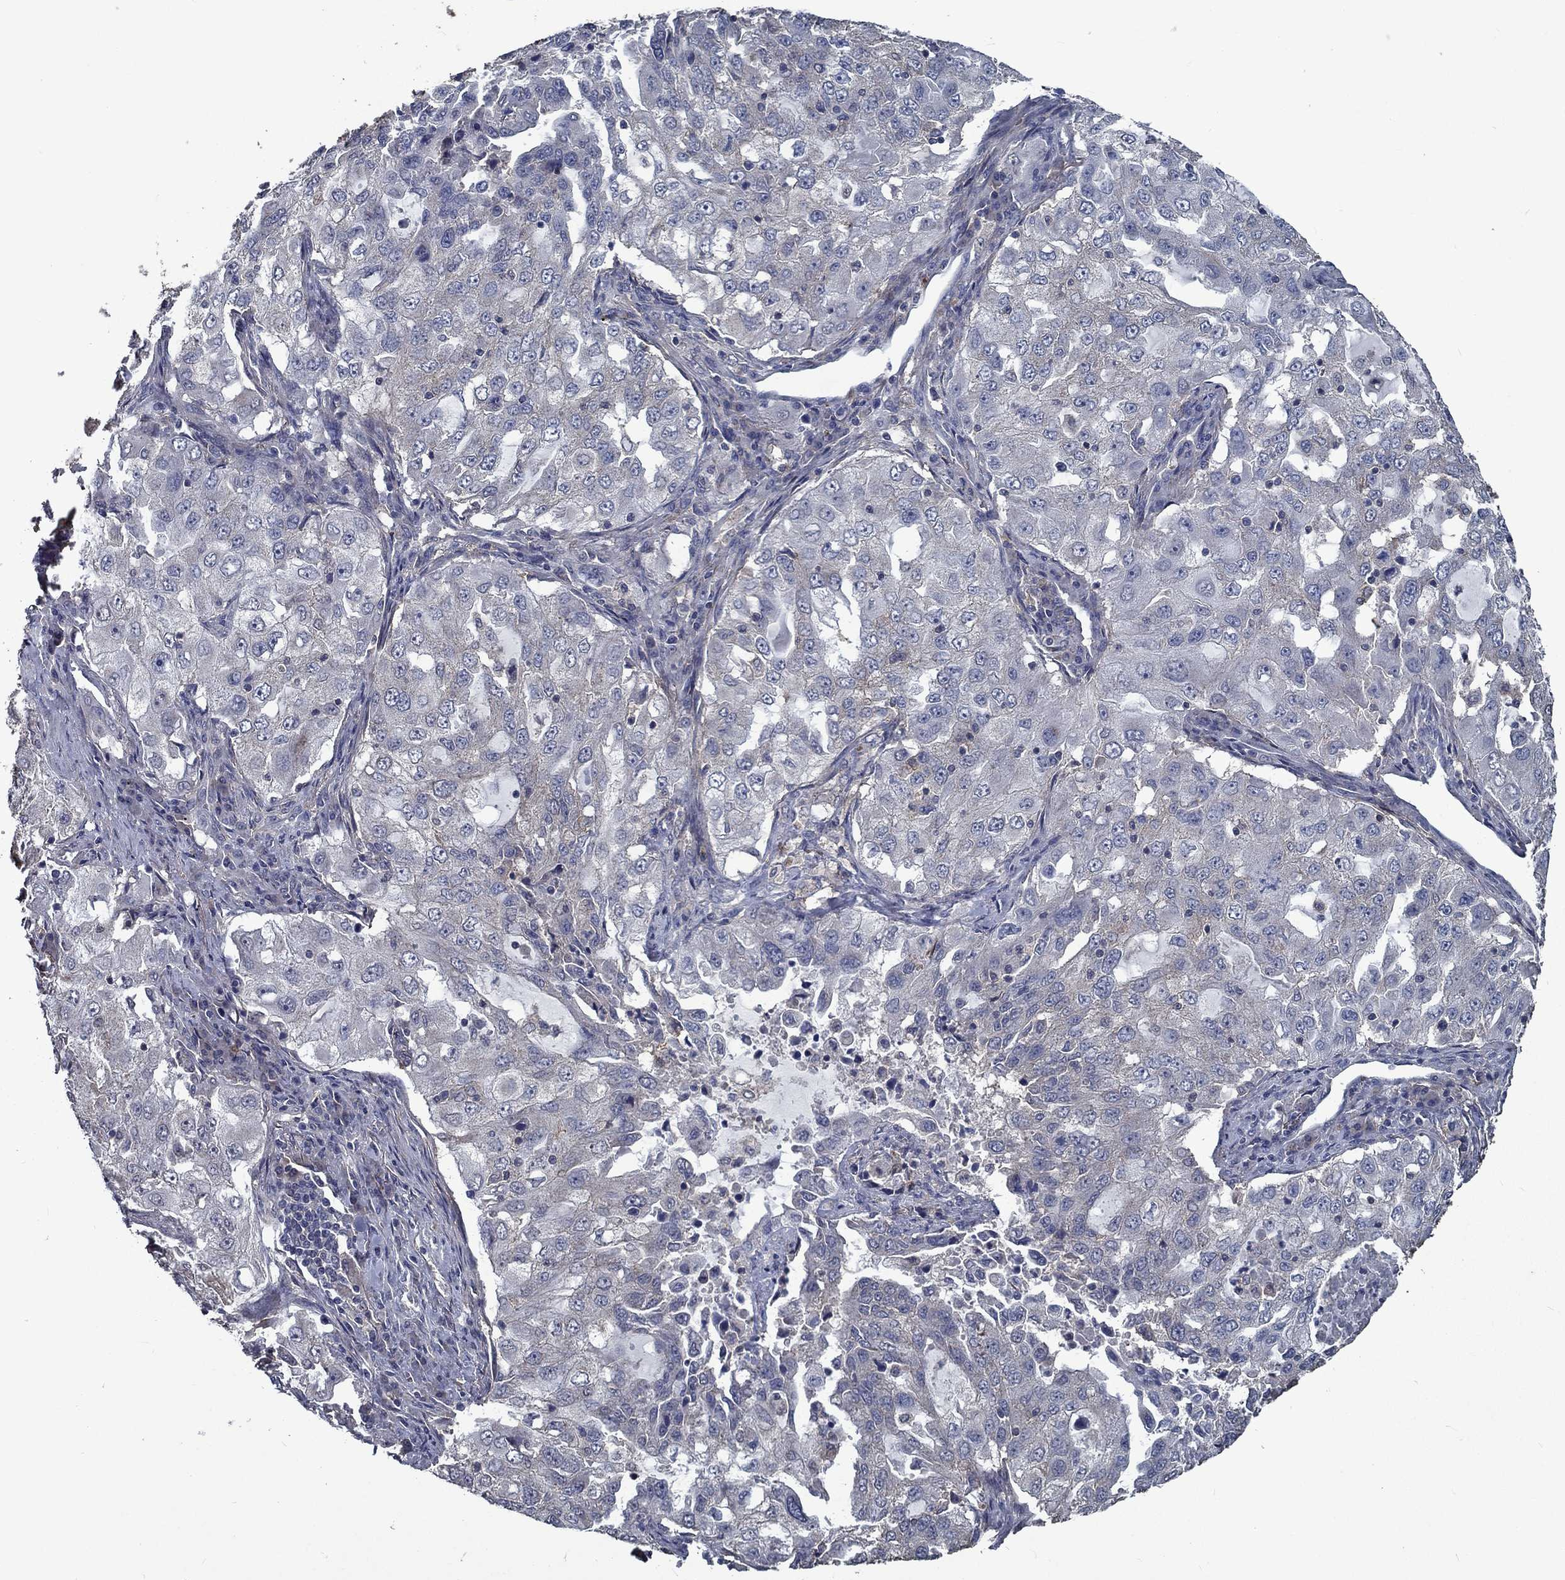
{"staining": {"intensity": "negative", "quantity": "none", "location": "none"}, "tissue": "lung cancer", "cell_type": "Tumor cells", "image_type": "cancer", "snomed": [{"axis": "morphology", "description": "Adenocarcinoma, NOS"}, {"axis": "topography", "description": "Lung"}], "caption": "A high-resolution histopathology image shows immunohistochemistry staining of adenocarcinoma (lung), which displays no significant staining in tumor cells.", "gene": "SLC44A1", "patient": {"sex": "female", "age": 61}}